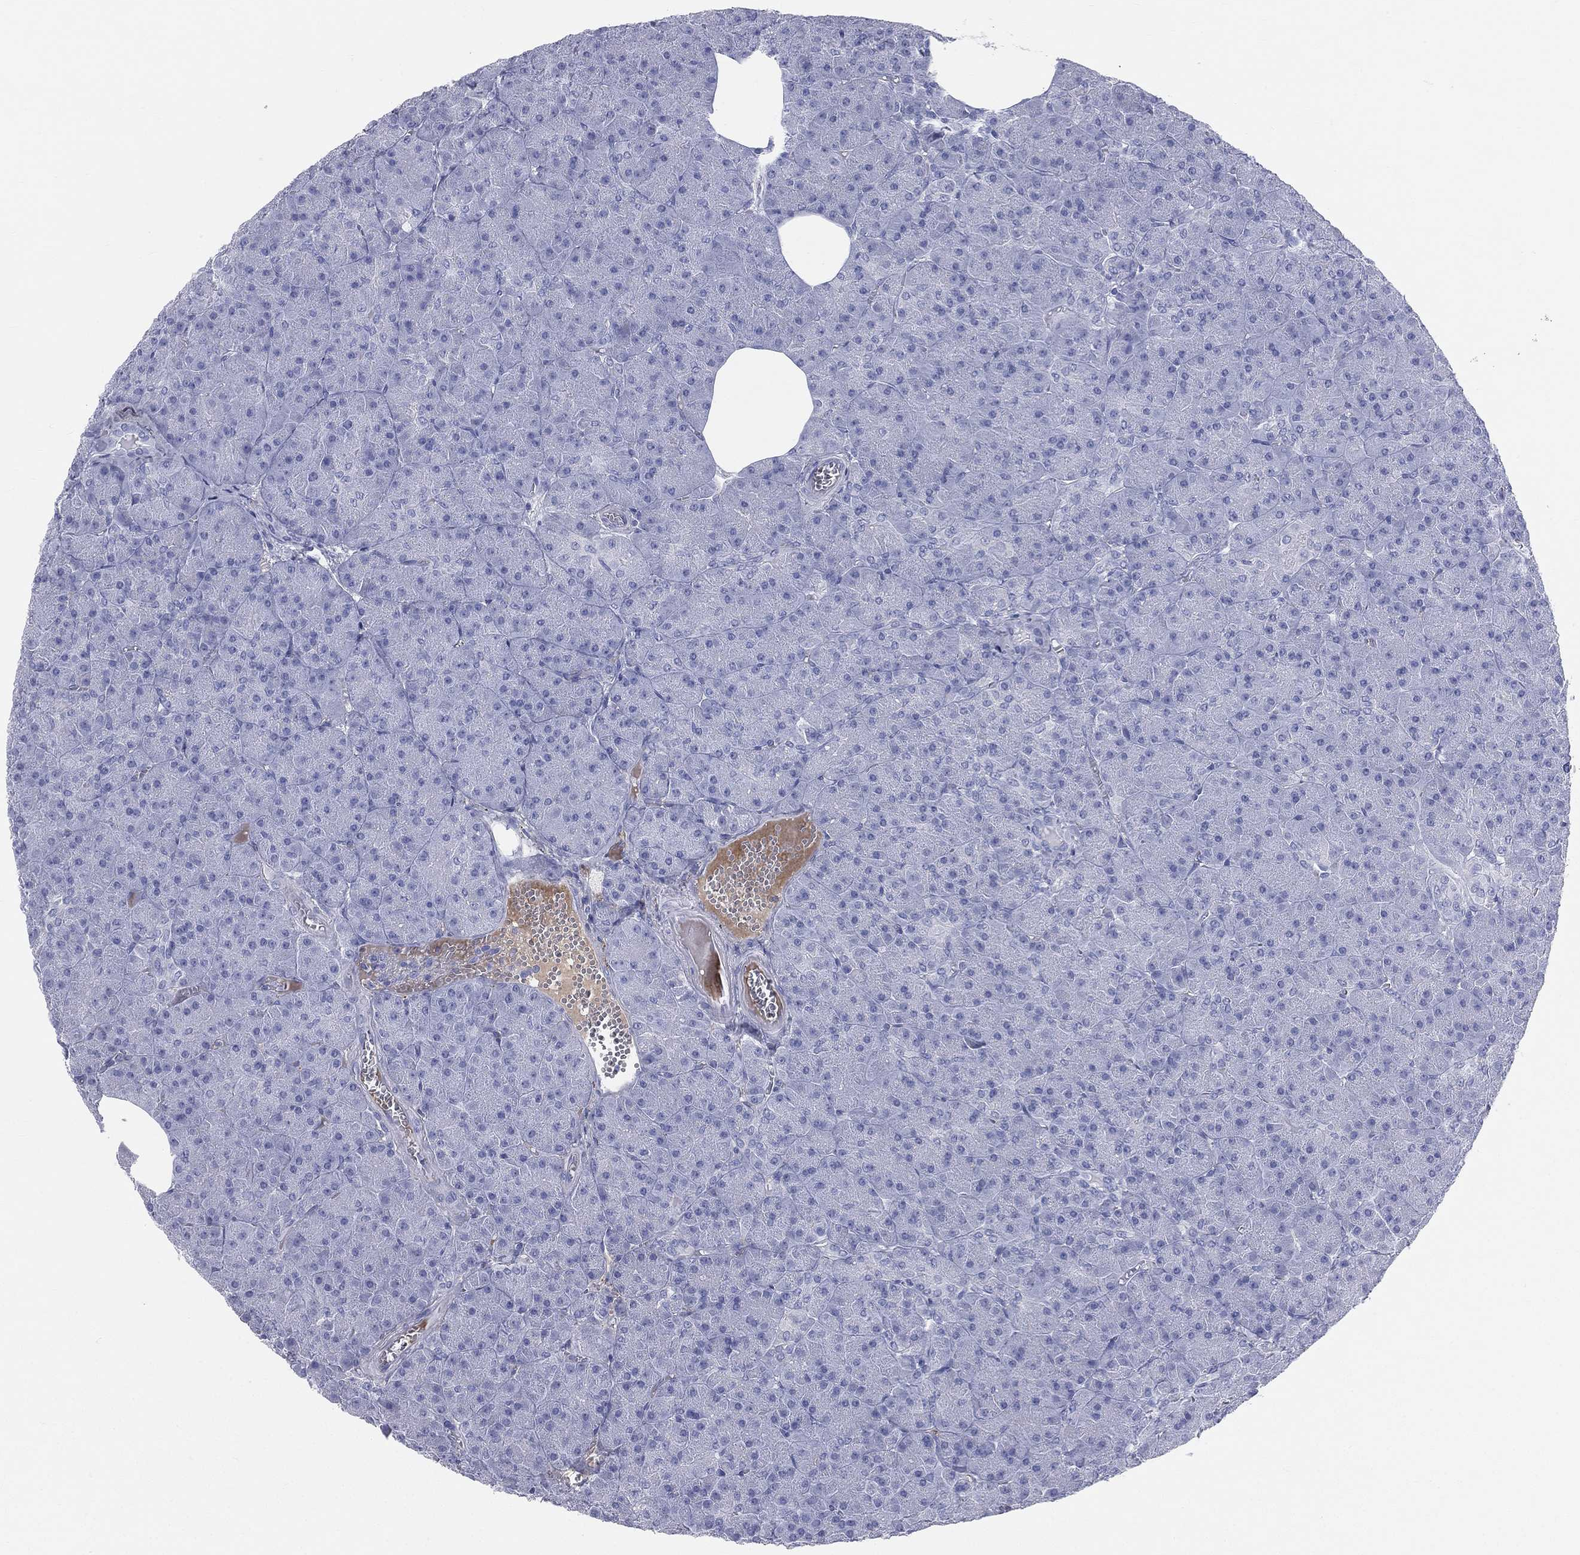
{"staining": {"intensity": "negative", "quantity": "none", "location": "none"}, "tissue": "pancreas", "cell_type": "Exocrine glandular cells", "image_type": "normal", "snomed": [{"axis": "morphology", "description": "Normal tissue, NOS"}, {"axis": "topography", "description": "Pancreas"}], "caption": "IHC image of benign pancreas: human pancreas stained with DAB shows no significant protein positivity in exocrine glandular cells. Nuclei are stained in blue.", "gene": "HP", "patient": {"sex": "male", "age": 61}}